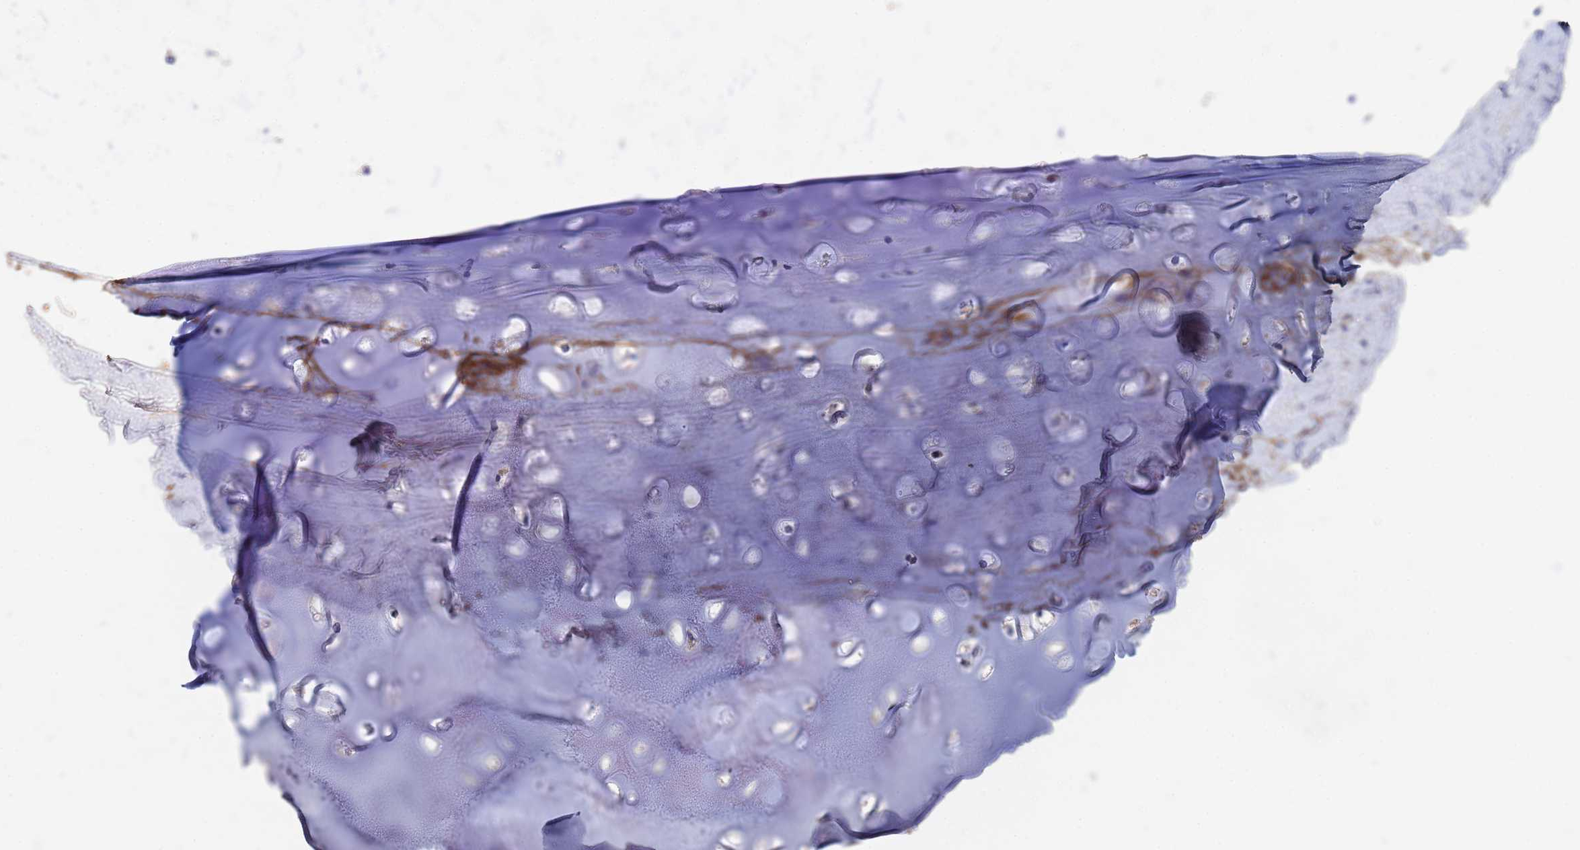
{"staining": {"intensity": "moderate", "quantity": ">75%", "location": "nuclear"}, "tissue": "adipose tissue", "cell_type": "Adipocytes", "image_type": "normal", "snomed": [{"axis": "morphology", "description": "Normal tissue, NOS"}, {"axis": "topography", "description": "Lymph node"}, {"axis": "topography", "description": "Bronchus"}], "caption": "This micrograph demonstrates unremarkable adipose tissue stained with immunohistochemistry (IHC) to label a protein in brown. The nuclear of adipocytes show moderate positivity for the protein. Nuclei are counter-stained blue.", "gene": "ABCA8", "patient": {"sex": "male", "age": 63}}